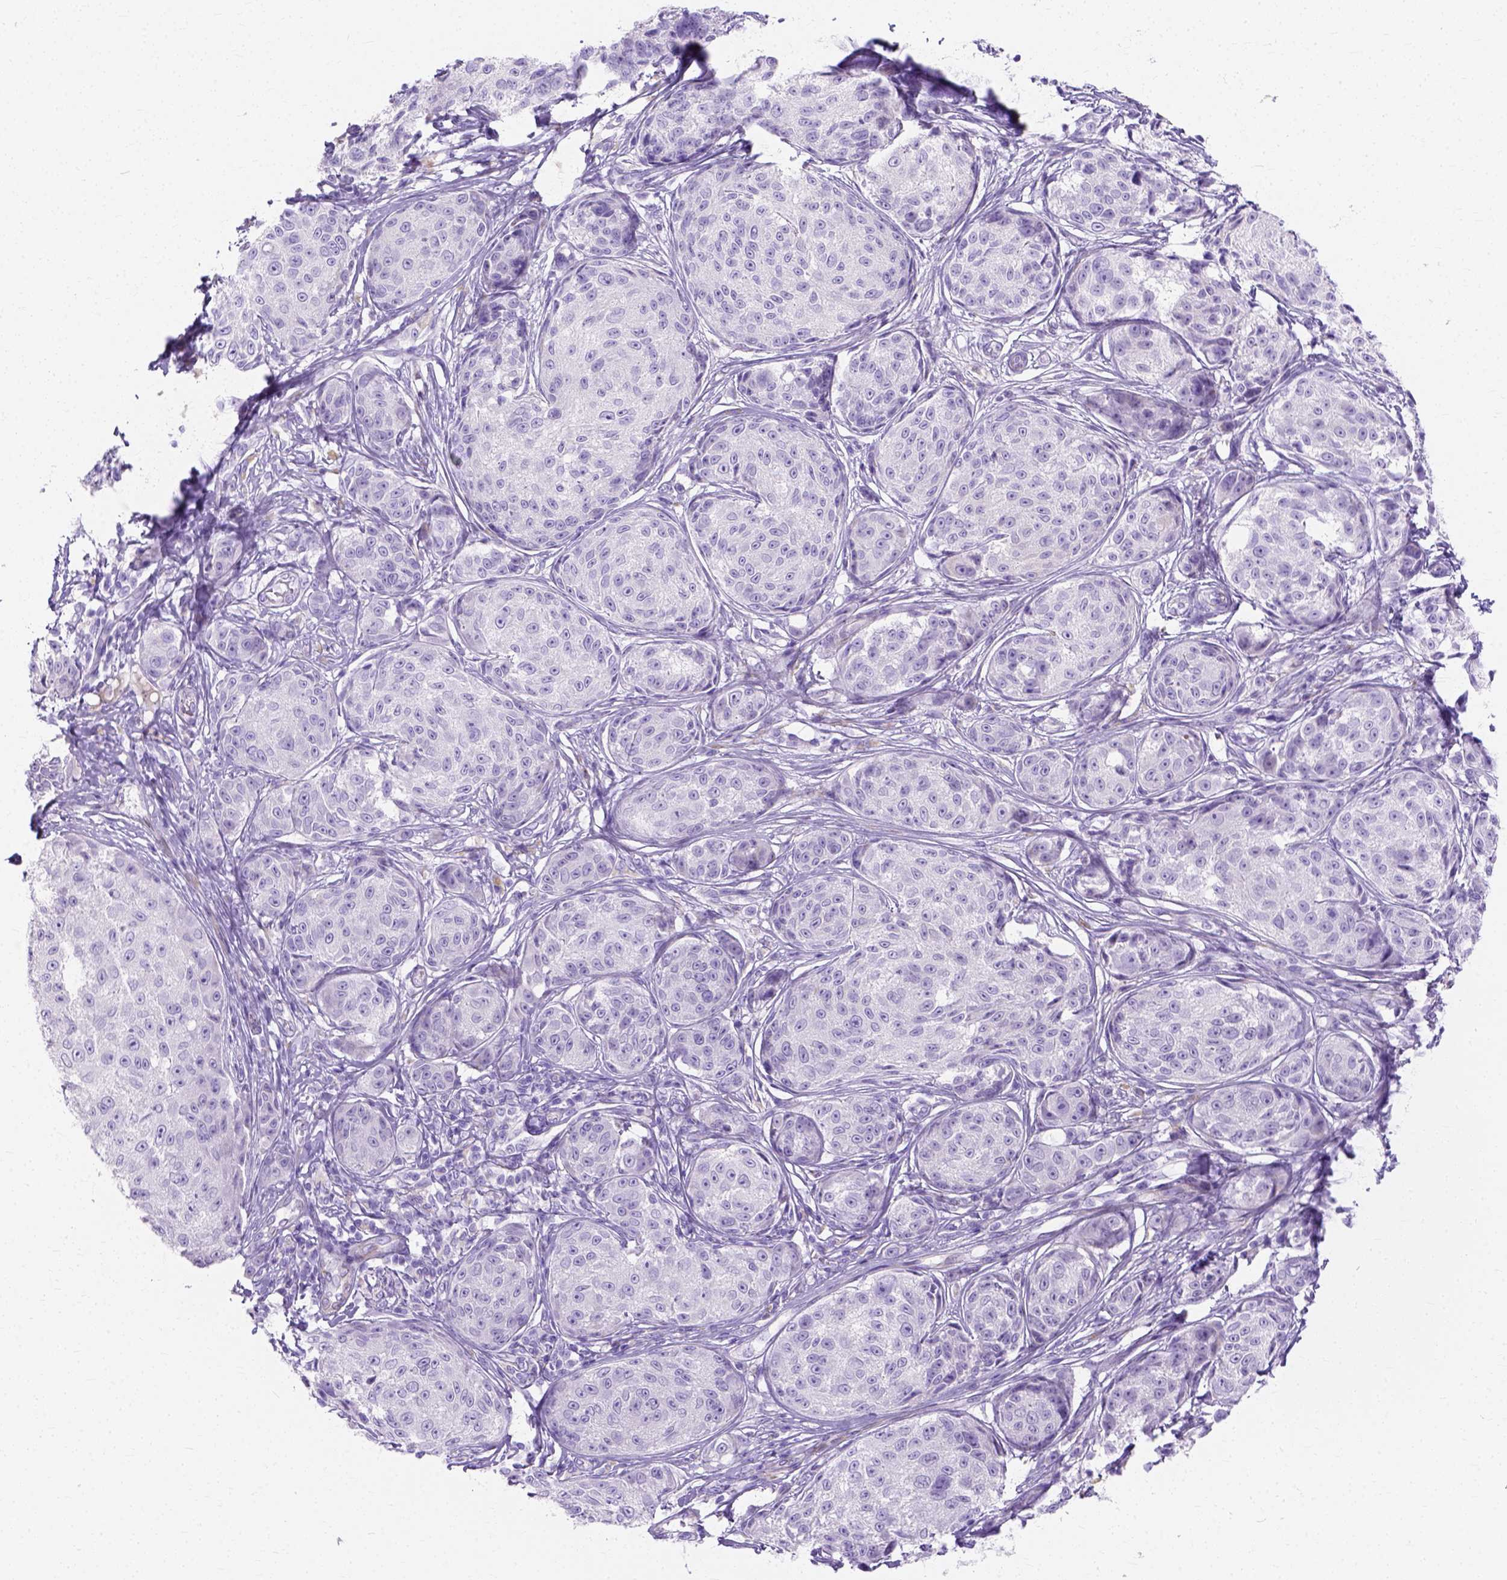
{"staining": {"intensity": "negative", "quantity": "none", "location": "none"}, "tissue": "melanoma", "cell_type": "Tumor cells", "image_type": "cancer", "snomed": [{"axis": "morphology", "description": "Malignant melanoma, NOS"}, {"axis": "topography", "description": "Skin"}], "caption": "Tumor cells show no significant expression in melanoma.", "gene": "MYH15", "patient": {"sex": "male", "age": 61}}